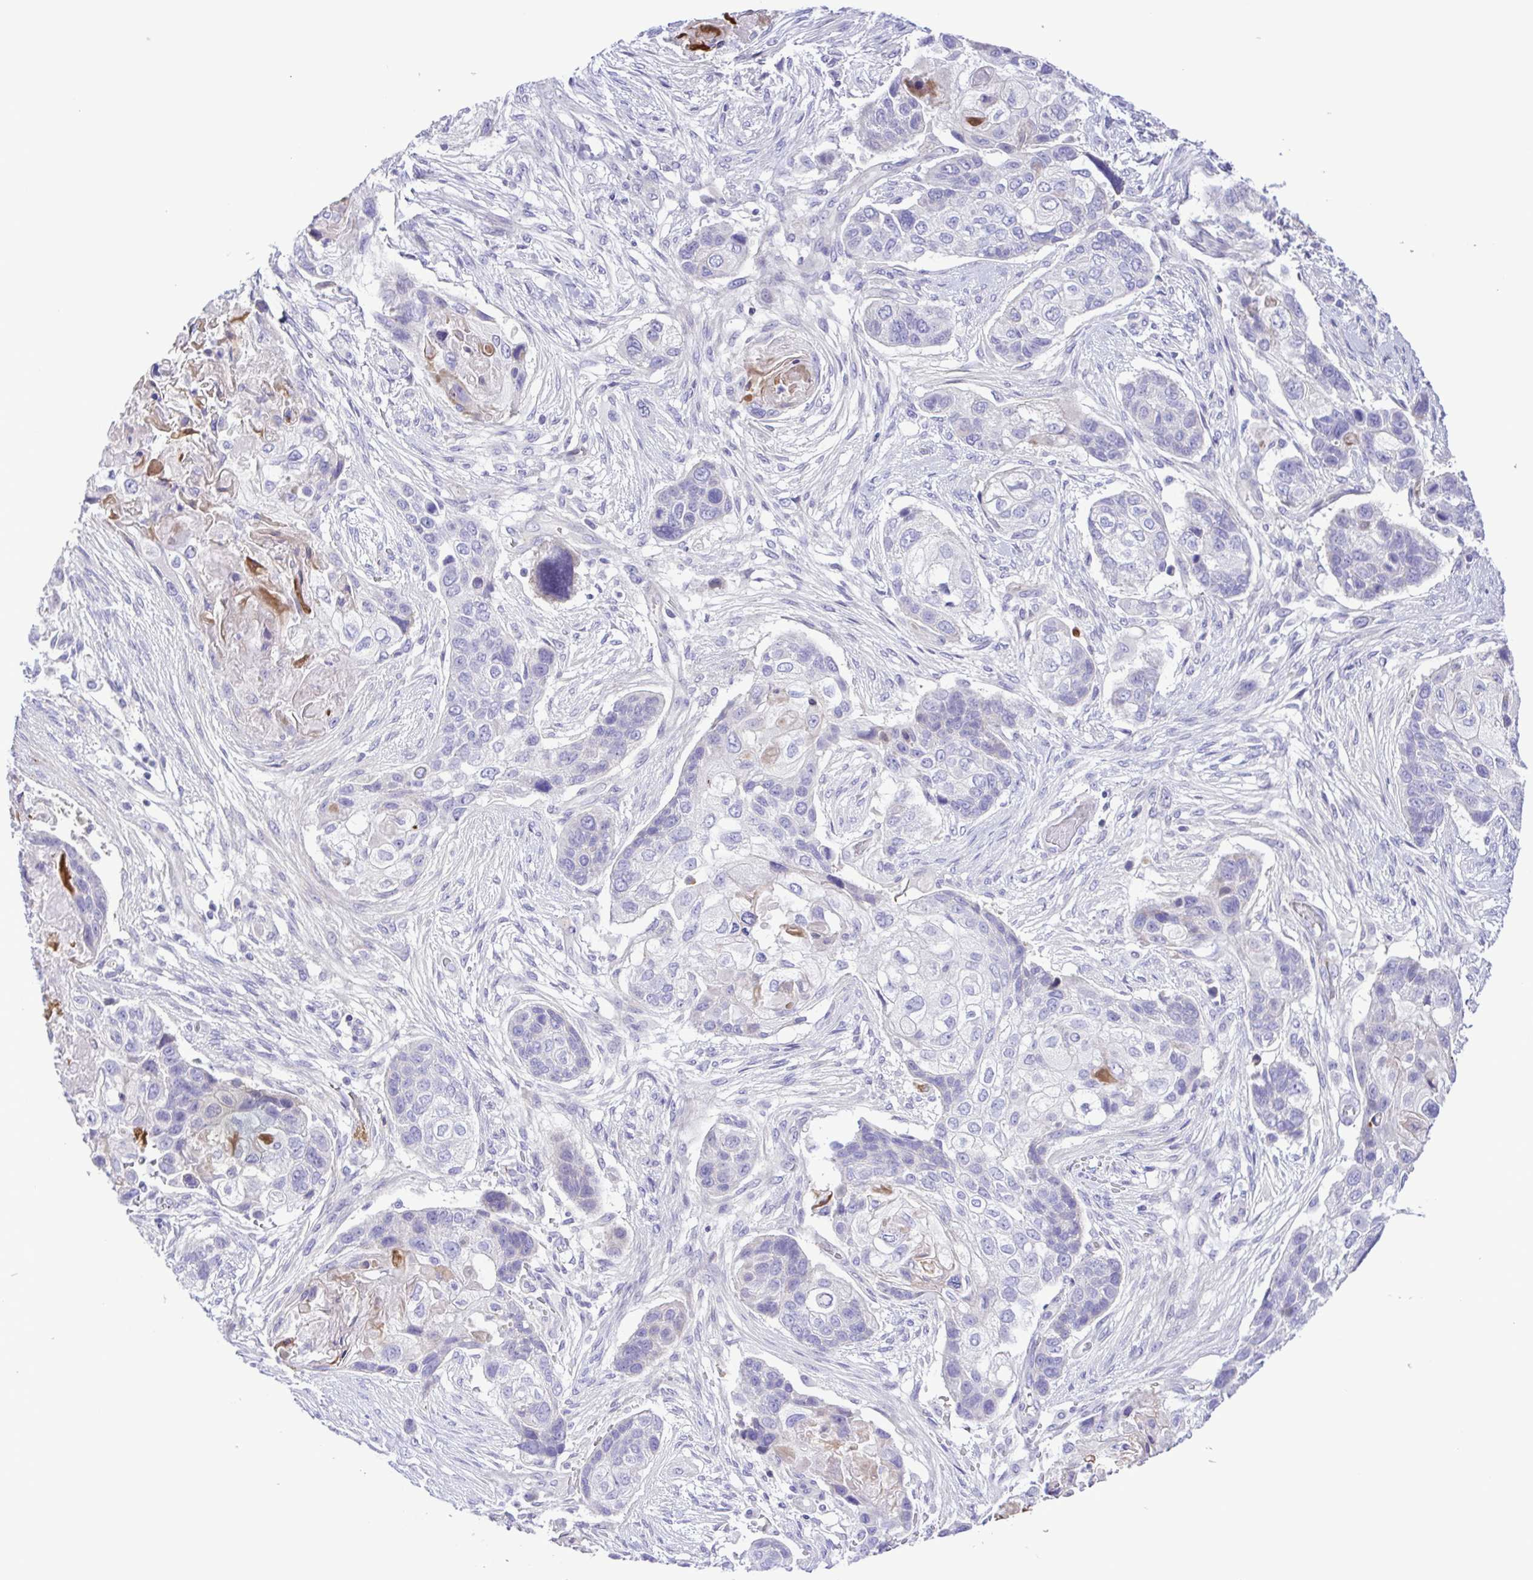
{"staining": {"intensity": "negative", "quantity": "none", "location": "none"}, "tissue": "lung cancer", "cell_type": "Tumor cells", "image_type": "cancer", "snomed": [{"axis": "morphology", "description": "Squamous cell carcinoma, NOS"}, {"axis": "topography", "description": "Lung"}], "caption": "This photomicrograph is of lung squamous cell carcinoma stained with IHC to label a protein in brown with the nuclei are counter-stained blue. There is no positivity in tumor cells. The staining was performed using DAB to visualize the protein expression in brown, while the nuclei were stained in blue with hematoxylin (Magnification: 20x).", "gene": "GABBR2", "patient": {"sex": "male", "age": 69}}